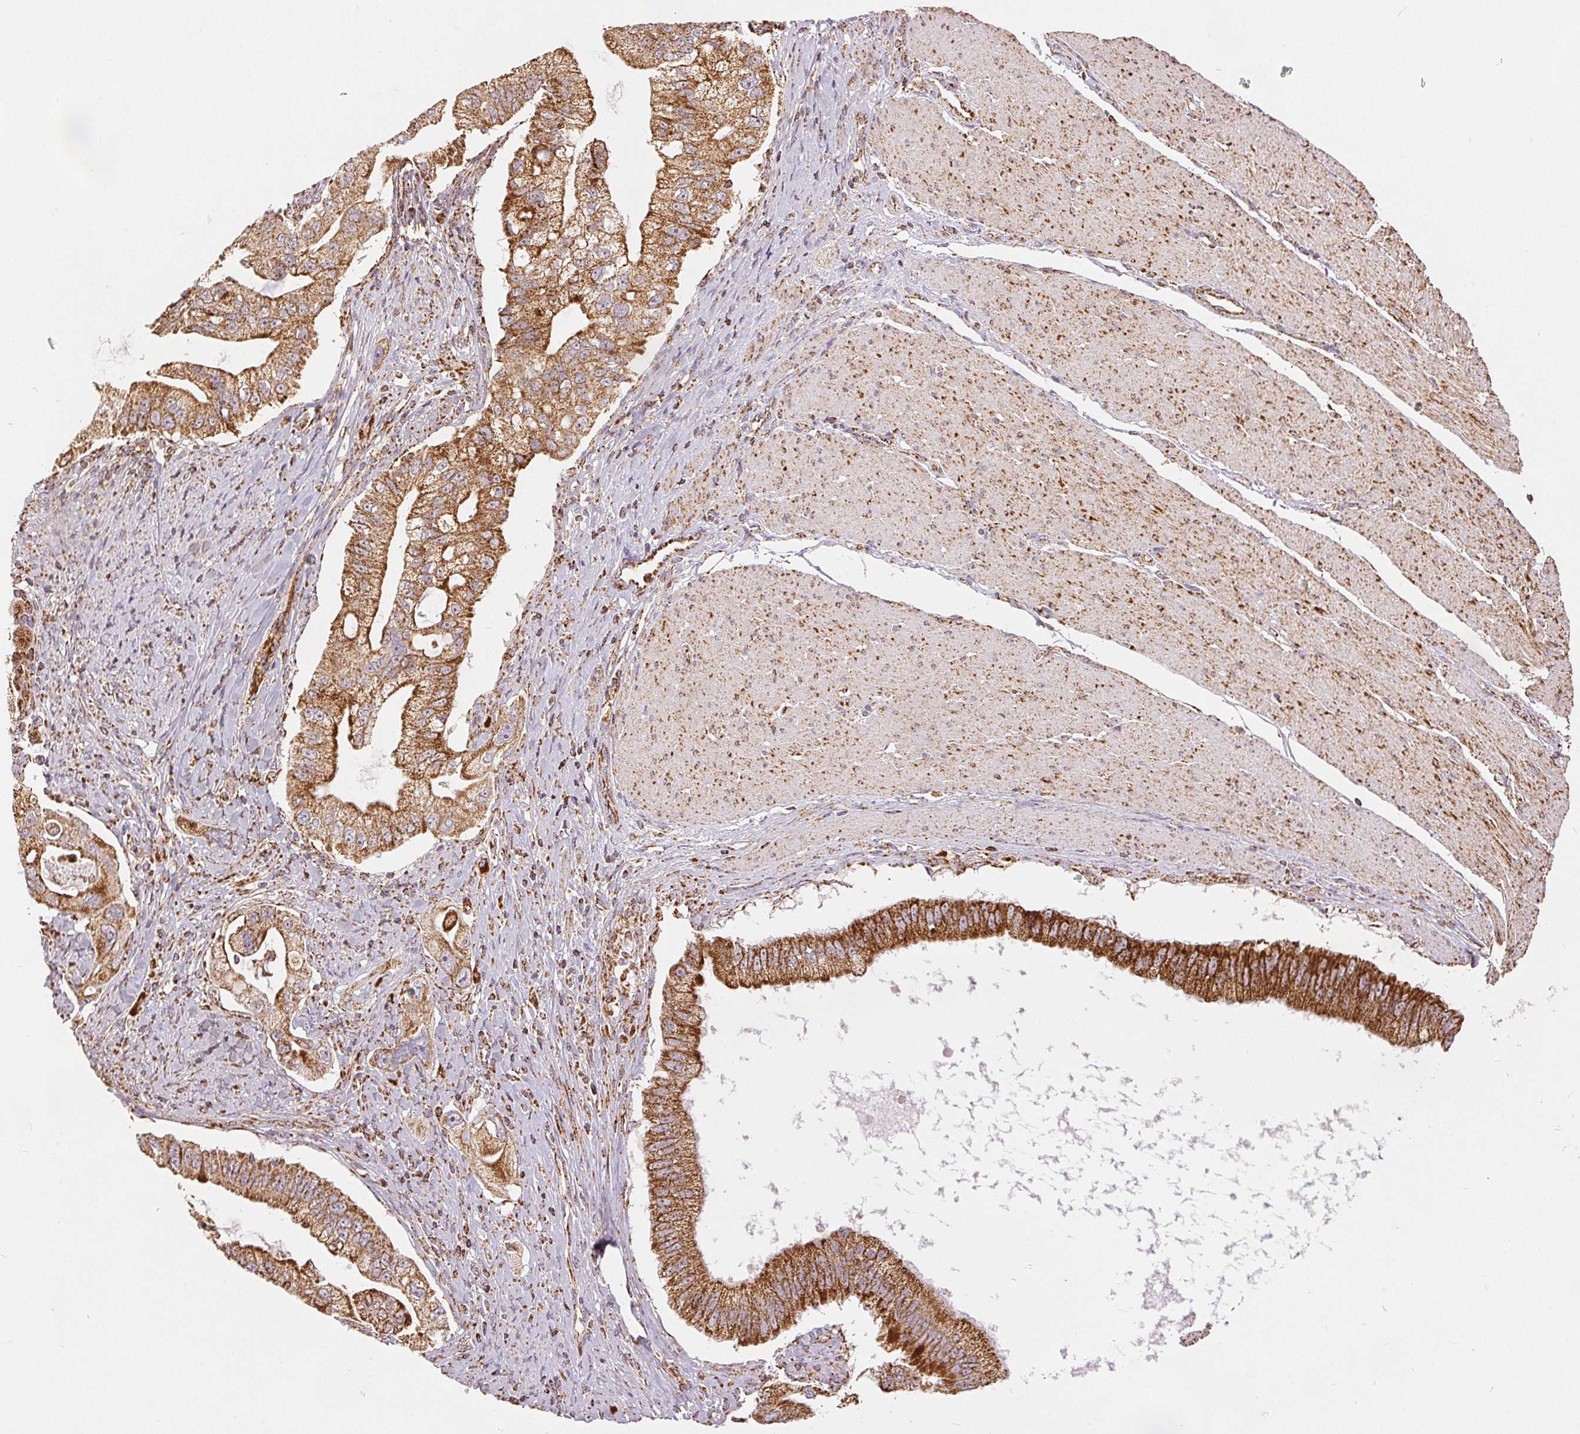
{"staining": {"intensity": "moderate", "quantity": ">75%", "location": "cytoplasmic/membranous"}, "tissue": "pancreatic cancer", "cell_type": "Tumor cells", "image_type": "cancer", "snomed": [{"axis": "morphology", "description": "Adenocarcinoma, NOS"}, {"axis": "topography", "description": "Pancreas"}], "caption": "A micrograph of human pancreatic adenocarcinoma stained for a protein reveals moderate cytoplasmic/membranous brown staining in tumor cells.", "gene": "SDHB", "patient": {"sex": "male", "age": 70}}